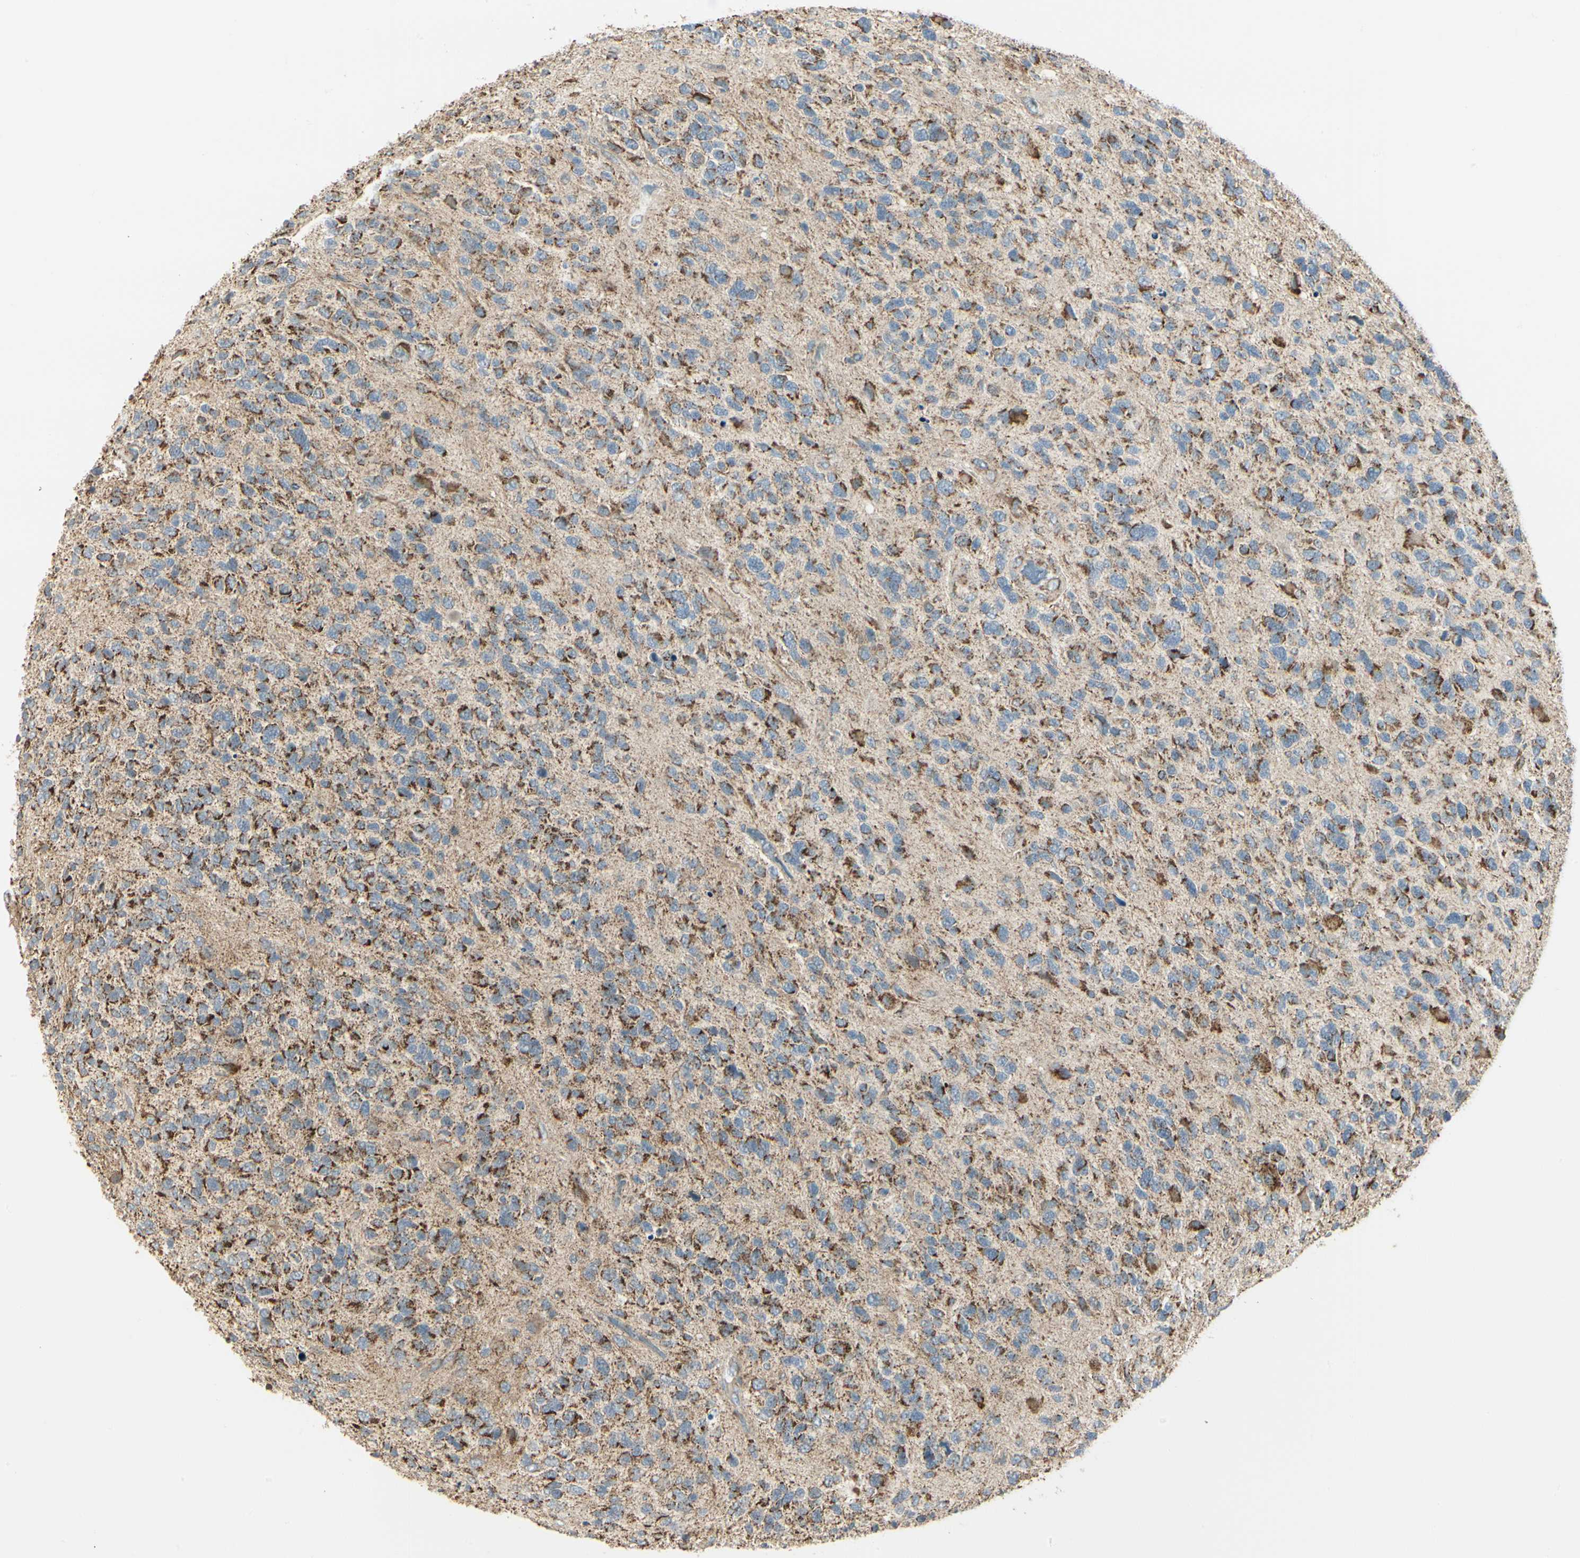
{"staining": {"intensity": "strong", "quantity": ">75%", "location": "cytoplasmic/membranous"}, "tissue": "glioma", "cell_type": "Tumor cells", "image_type": "cancer", "snomed": [{"axis": "morphology", "description": "Glioma, malignant, High grade"}, {"axis": "topography", "description": "Brain"}], "caption": "IHC micrograph of human malignant glioma (high-grade) stained for a protein (brown), which shows high levels of strong cytoplasmic/membranous positivity in approximately >75% of tumor cells.", "gene": "ANKS6", "patient": {"sex": "female", "age": 58}}